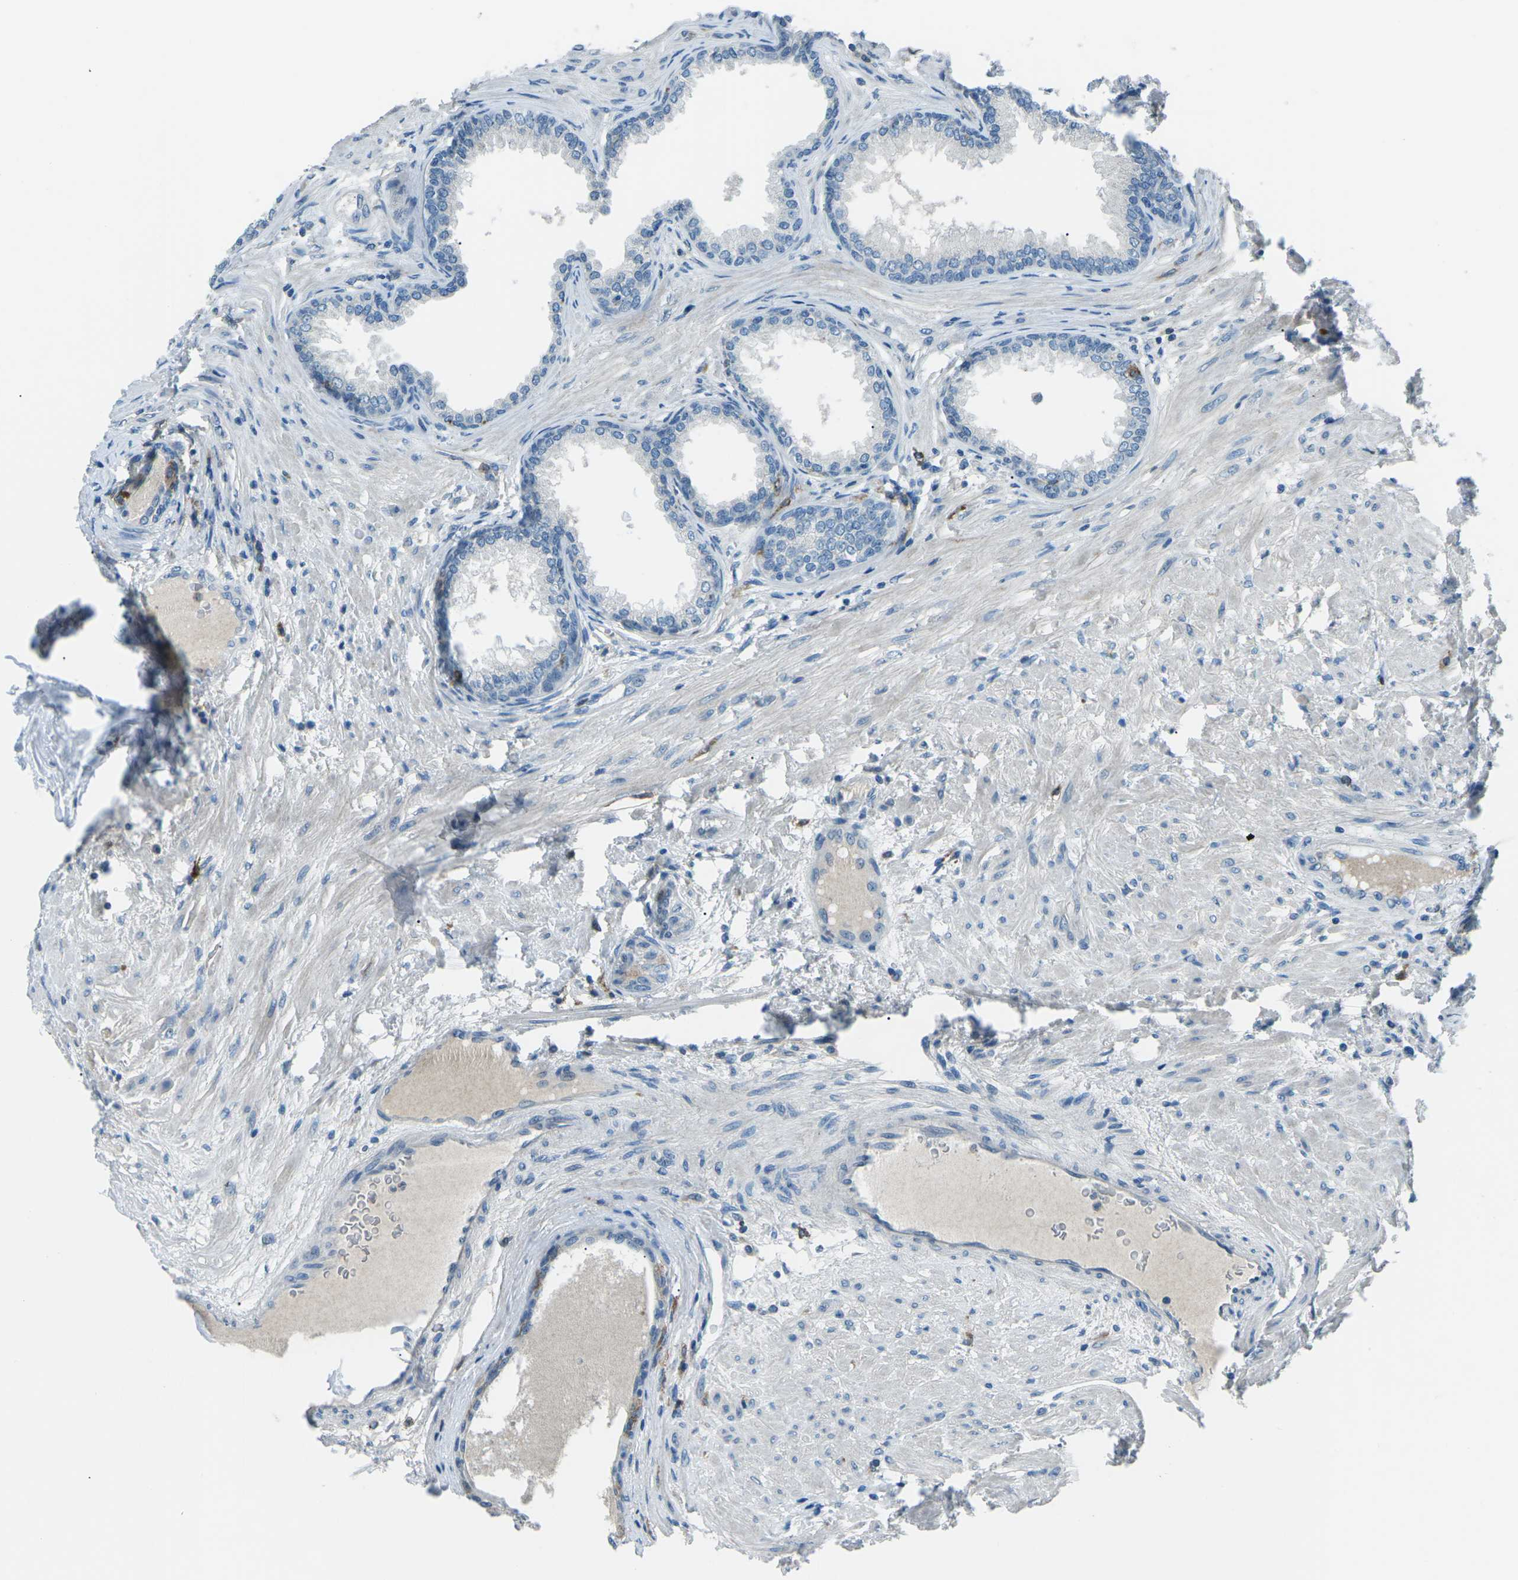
{"staining": {"intensity": "negative", "quantity": "none", "location": "none"}, "tissue": "prostate", "cell_type": "Glandular cells", "image_type": "normal", "snomed": [{"axis": "morphology", "description": "Normal tissue, NOS"}, {"axis": "topography", "description": "Prostate"}], "caption": "Prostate was stained to show a protein in brown. There is no significant staining in glandular cells. The staining was performed using DAB (3,3'-diaminobenzidine) to visualize the protein expression in brown, while the nuclei were stained in blue with hematoxylin (Magnification: 20x).", "gene": "CD1D", "patient": {"sex": "male", "age": 76}}